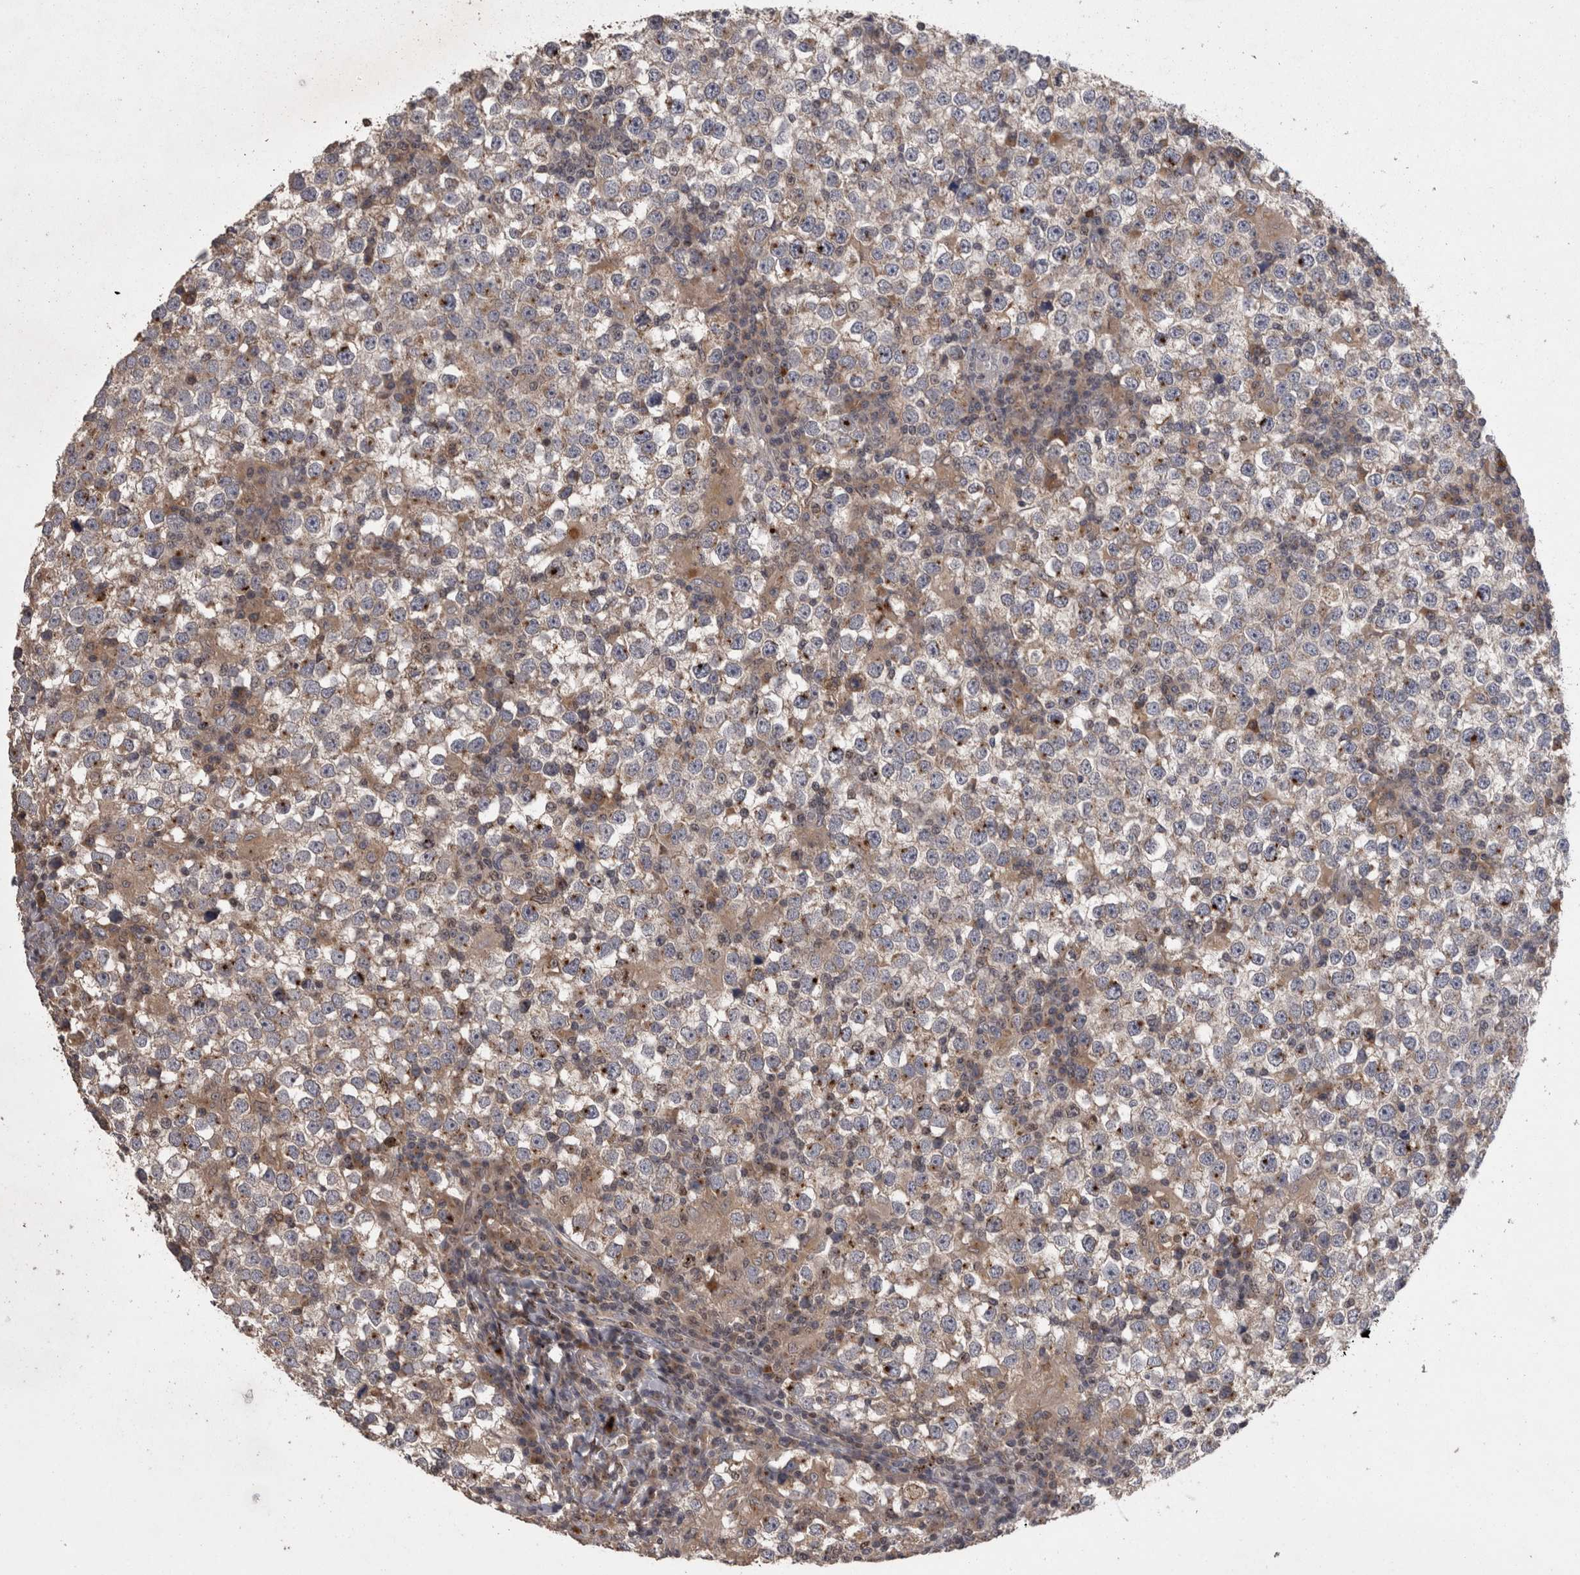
{"staining": {"intensity": "moderate", "quantity": "<25%", "location": "cytoplasmic/membranous"}, "tissue": "testis cancer", "cell_type": "Tumor cells", "image_type": "cancer", "snomed": [{"axis": "morphology", "description": "Seminoma, NOS"}, {"axis": "topography", "description": "Testis"}], "caption": "Moderate cytoplasmic/membranous protein positivity is appreciated in about <25% of tumor cells in testis seminoma.", "gene": "PCM1", "patient": {"sex": "male", "age": 65}}